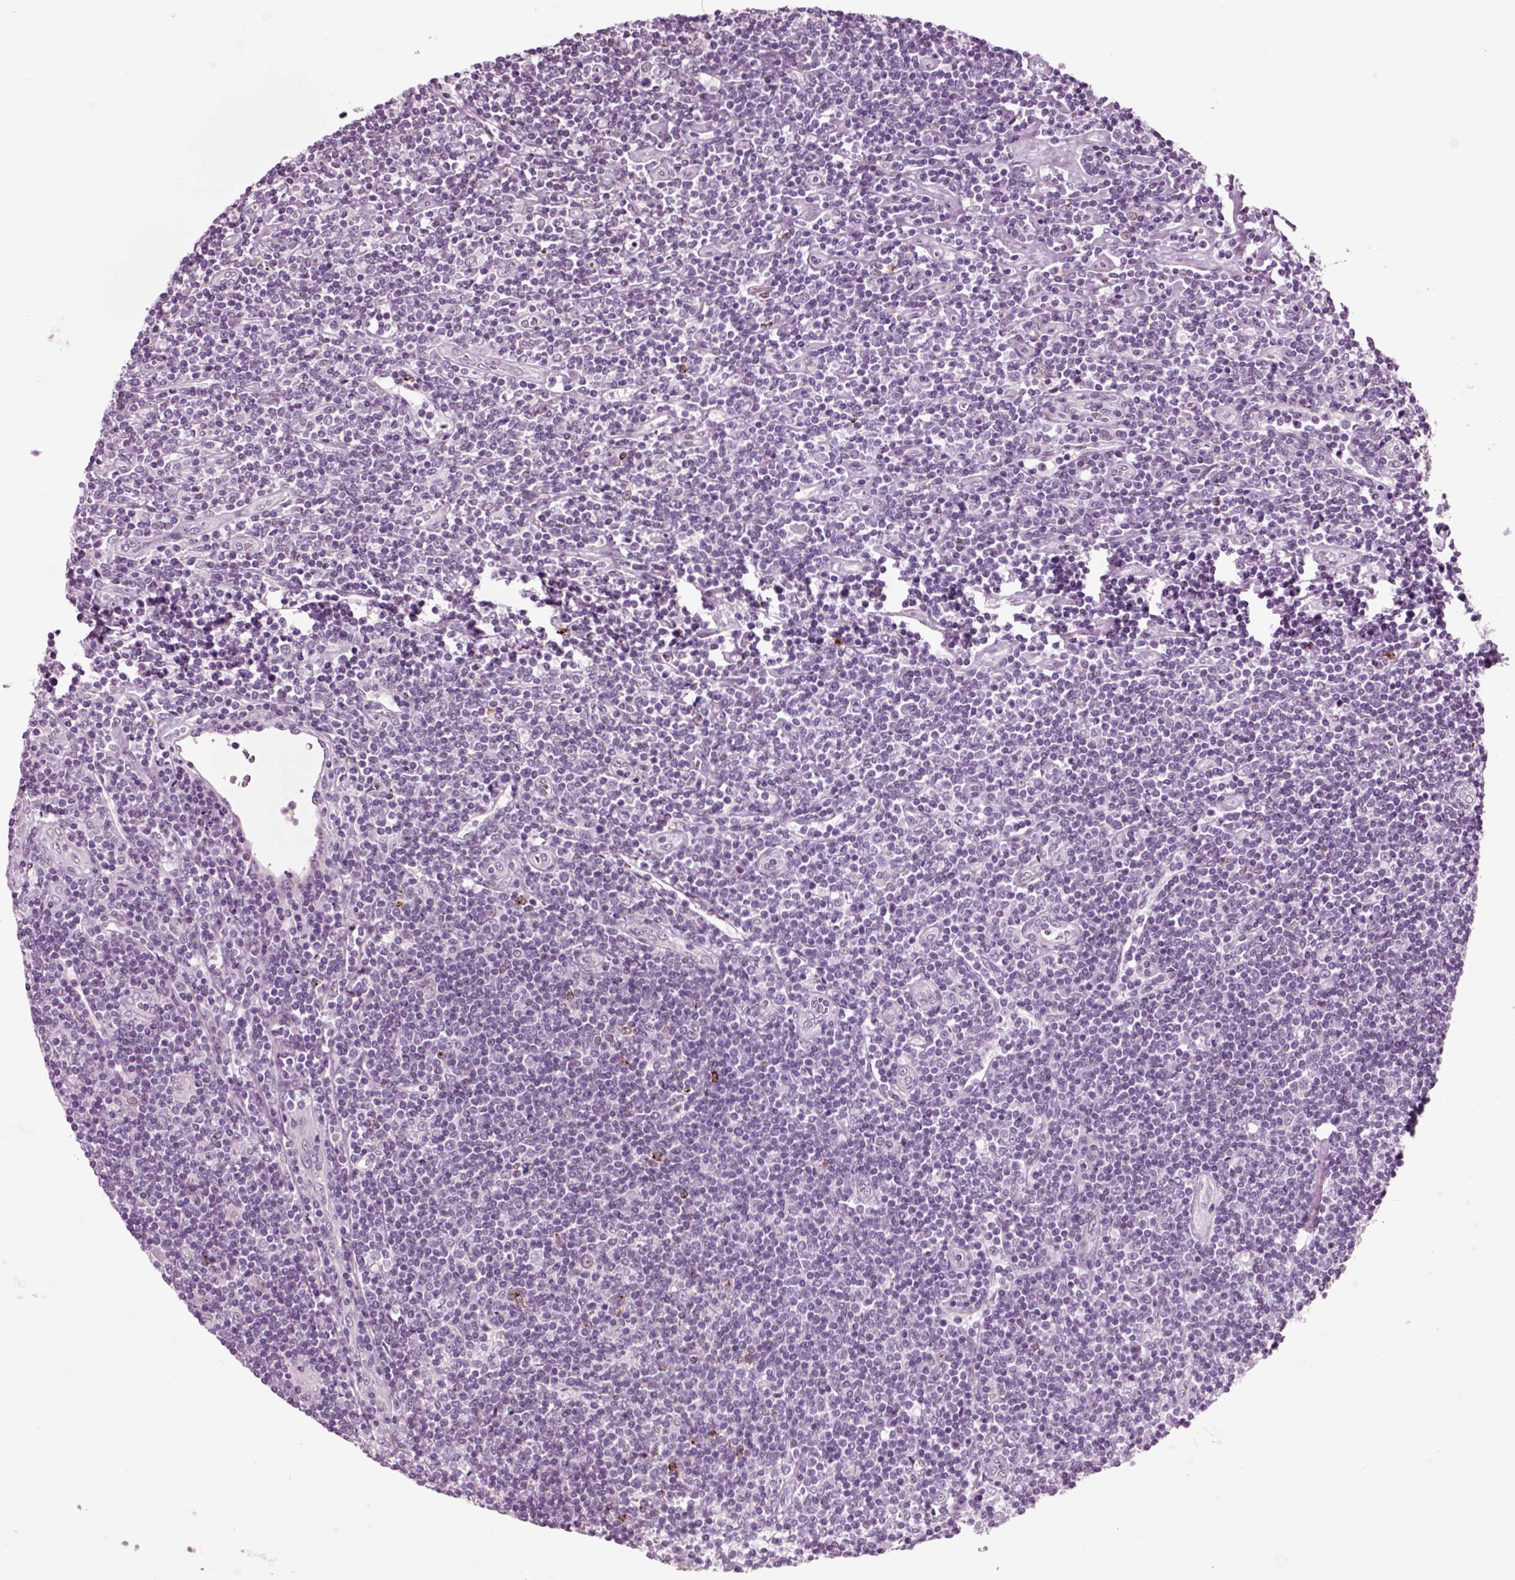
{"staining": {"intensity": "negative", "quantity": "none", "location": "none"}, "tissue": "lymphoma", "cell_type": "Tumor cells", "image_type": "cancer", "snomed": [{"axis": "morphology", "description": "Hodgkin's disease, NOS"}, {"axis": "topography", "description": "Lymph node"}], "caption": "Immunohistochemistry photomicrograph of human Hodgkin's disease stained for a protein (brown), which exhibits no positivity in tumor cells.", "gene": "CHGB", "patient": {"sex": "male", "age": 40}}